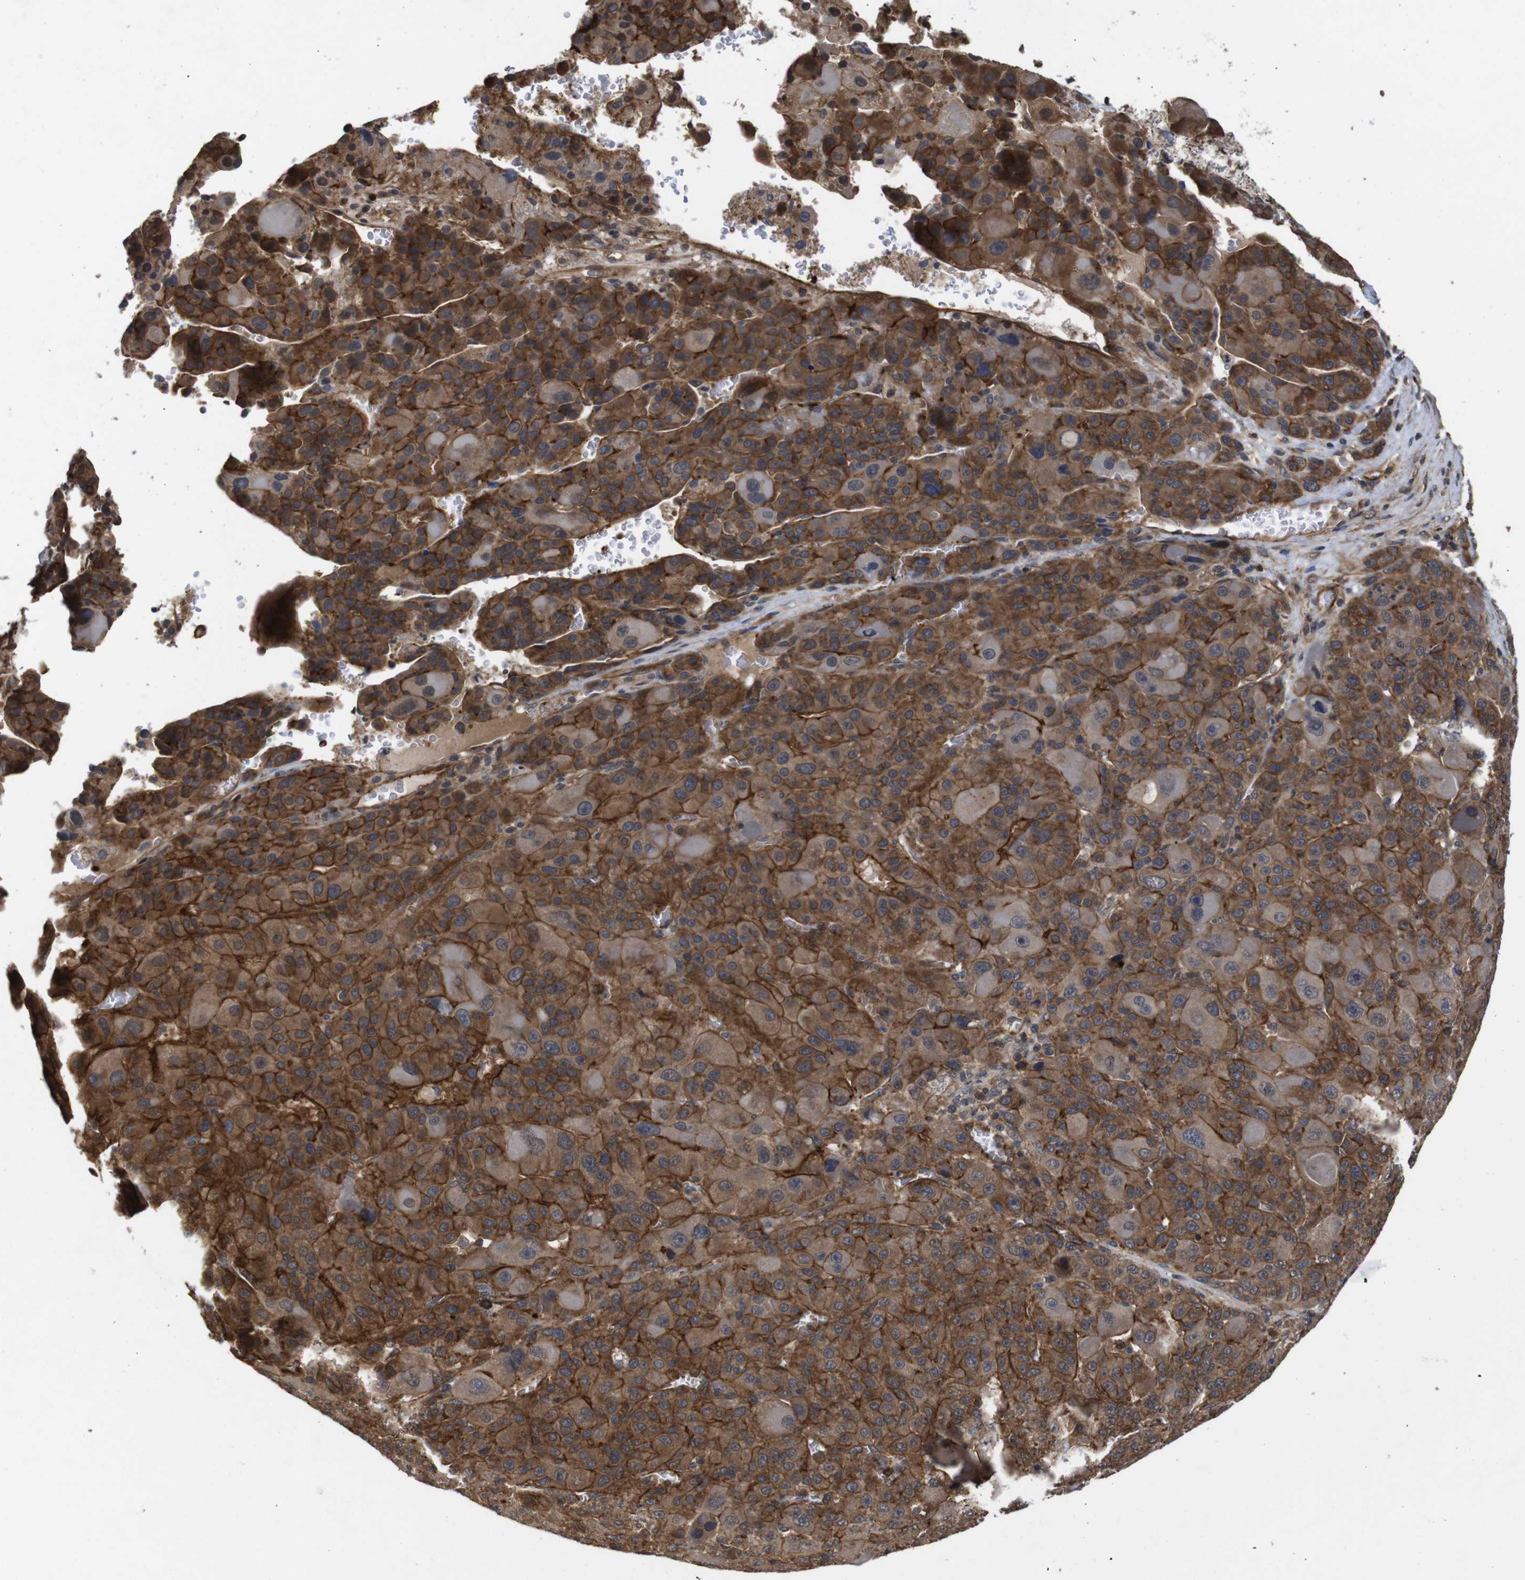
{"staining": {"intensity": "moderate", "quantity": ">75%", "location": "cytoplasmic/membranous"}, "tissue": "liver cancer", "cell_type": "Tumor cells", "image_type": "cancer", "snomed": [{"axis": "morphology", "description": "Carcinoma, Hepatocellular, NOS"}, {"axis": "topography", "description": "Liver"}], "caption": "Immunohistochemical staining of liver cancer shows medium levels of moderate cytoplasmic/membranous staining in approximately >75% of tumor cells.", "gene": "NANOS1", "patient": {"sex": "male", "age": 76}}